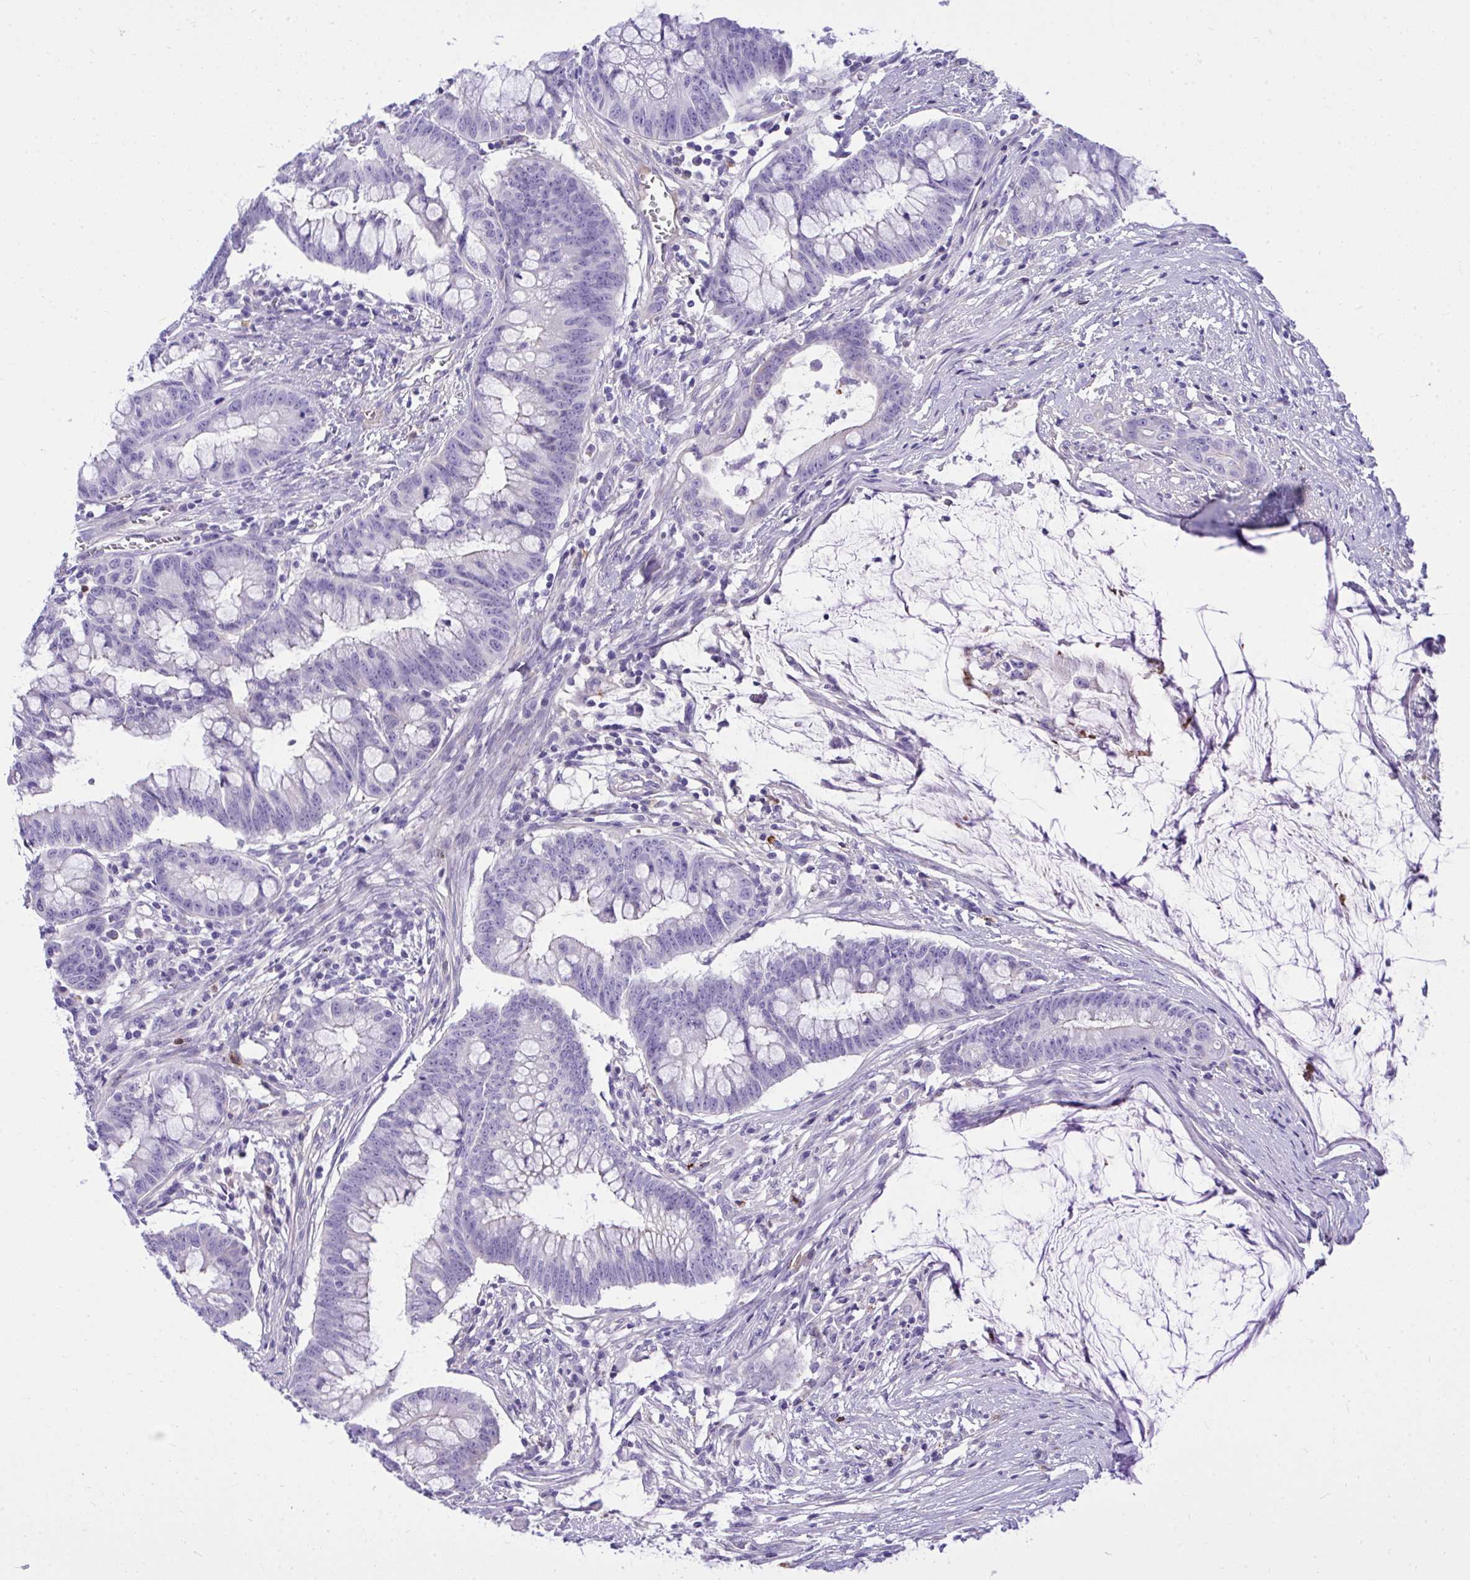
{"staining": {"intensity": "negative", "quantity": "none", "location": "none"}, "tissue": "colorectal cancer", "cell_type": "Tumor cells", "image_type": "cancer", "snomed": [{"axis": "morphology", "description": "Adenocarcinoma, NOS"}, {"axis": "topography", "description": "Colon"}], "caption": "This is an IHC histopathology image of colorectal adenocarcinoma. There is no positivity in tumor cells.", "gene": "HRG", "patient": {"sex": "male", "age": 62}}